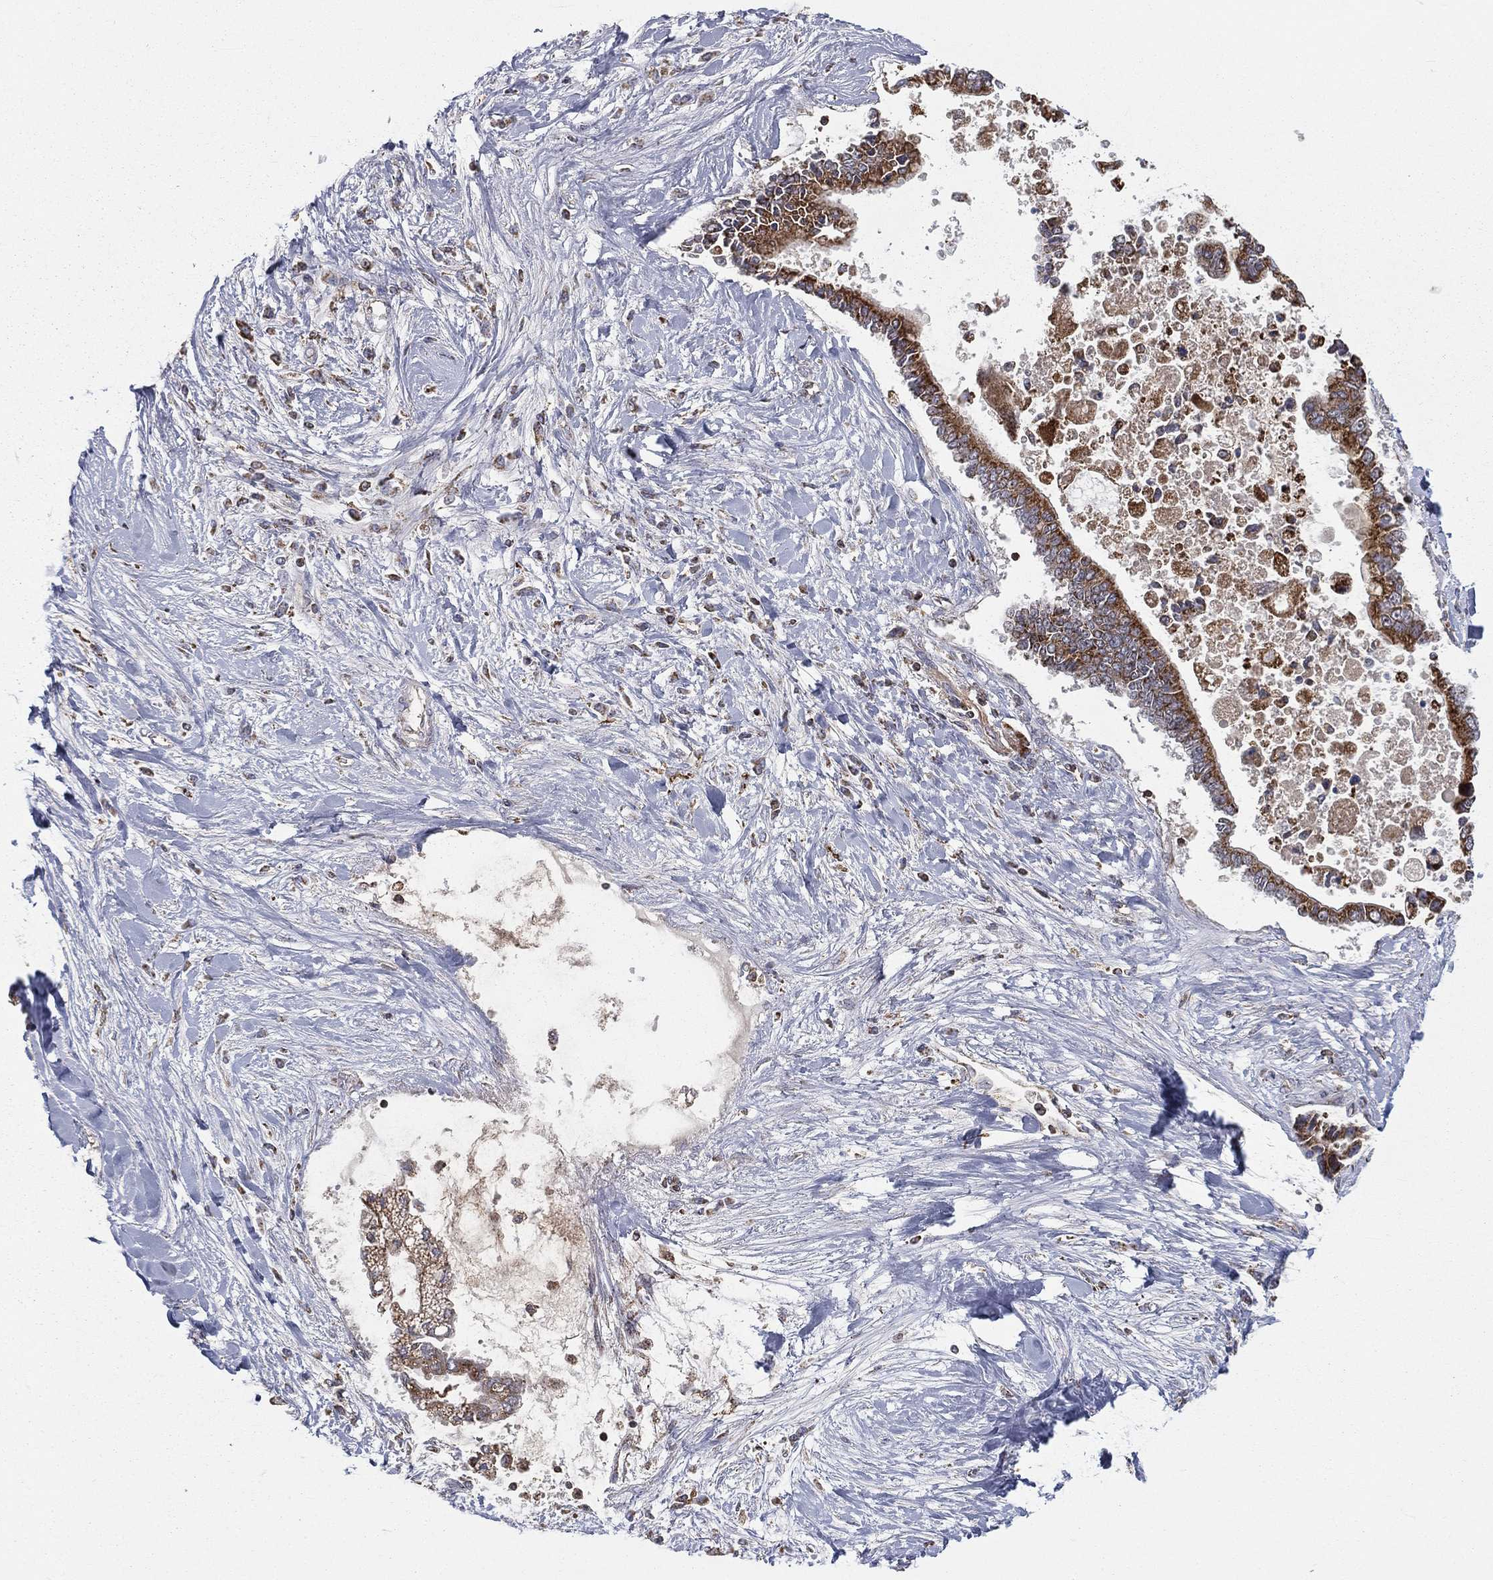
{"staining": {"intensity": "strong", "quantity": ">75%", "location": "cytoplasmic/membranous"}, "tissue": "liver cancer", "cell_type": "Tumor cells", "image_type": "cancer", "snomed": [{"axis": "morphology", "description": "Cholangiocarcinoma"}, {"axis": "topography", "description": "Liver"}], "caption": "Protein staining of cholangiocarcinoma (liver) tissue displays strong cytoplasmic/membranous staining in approximately >75% of tumor cells.", "gene": "RIN3", "patient": {"sex": "male", "age": 50}}